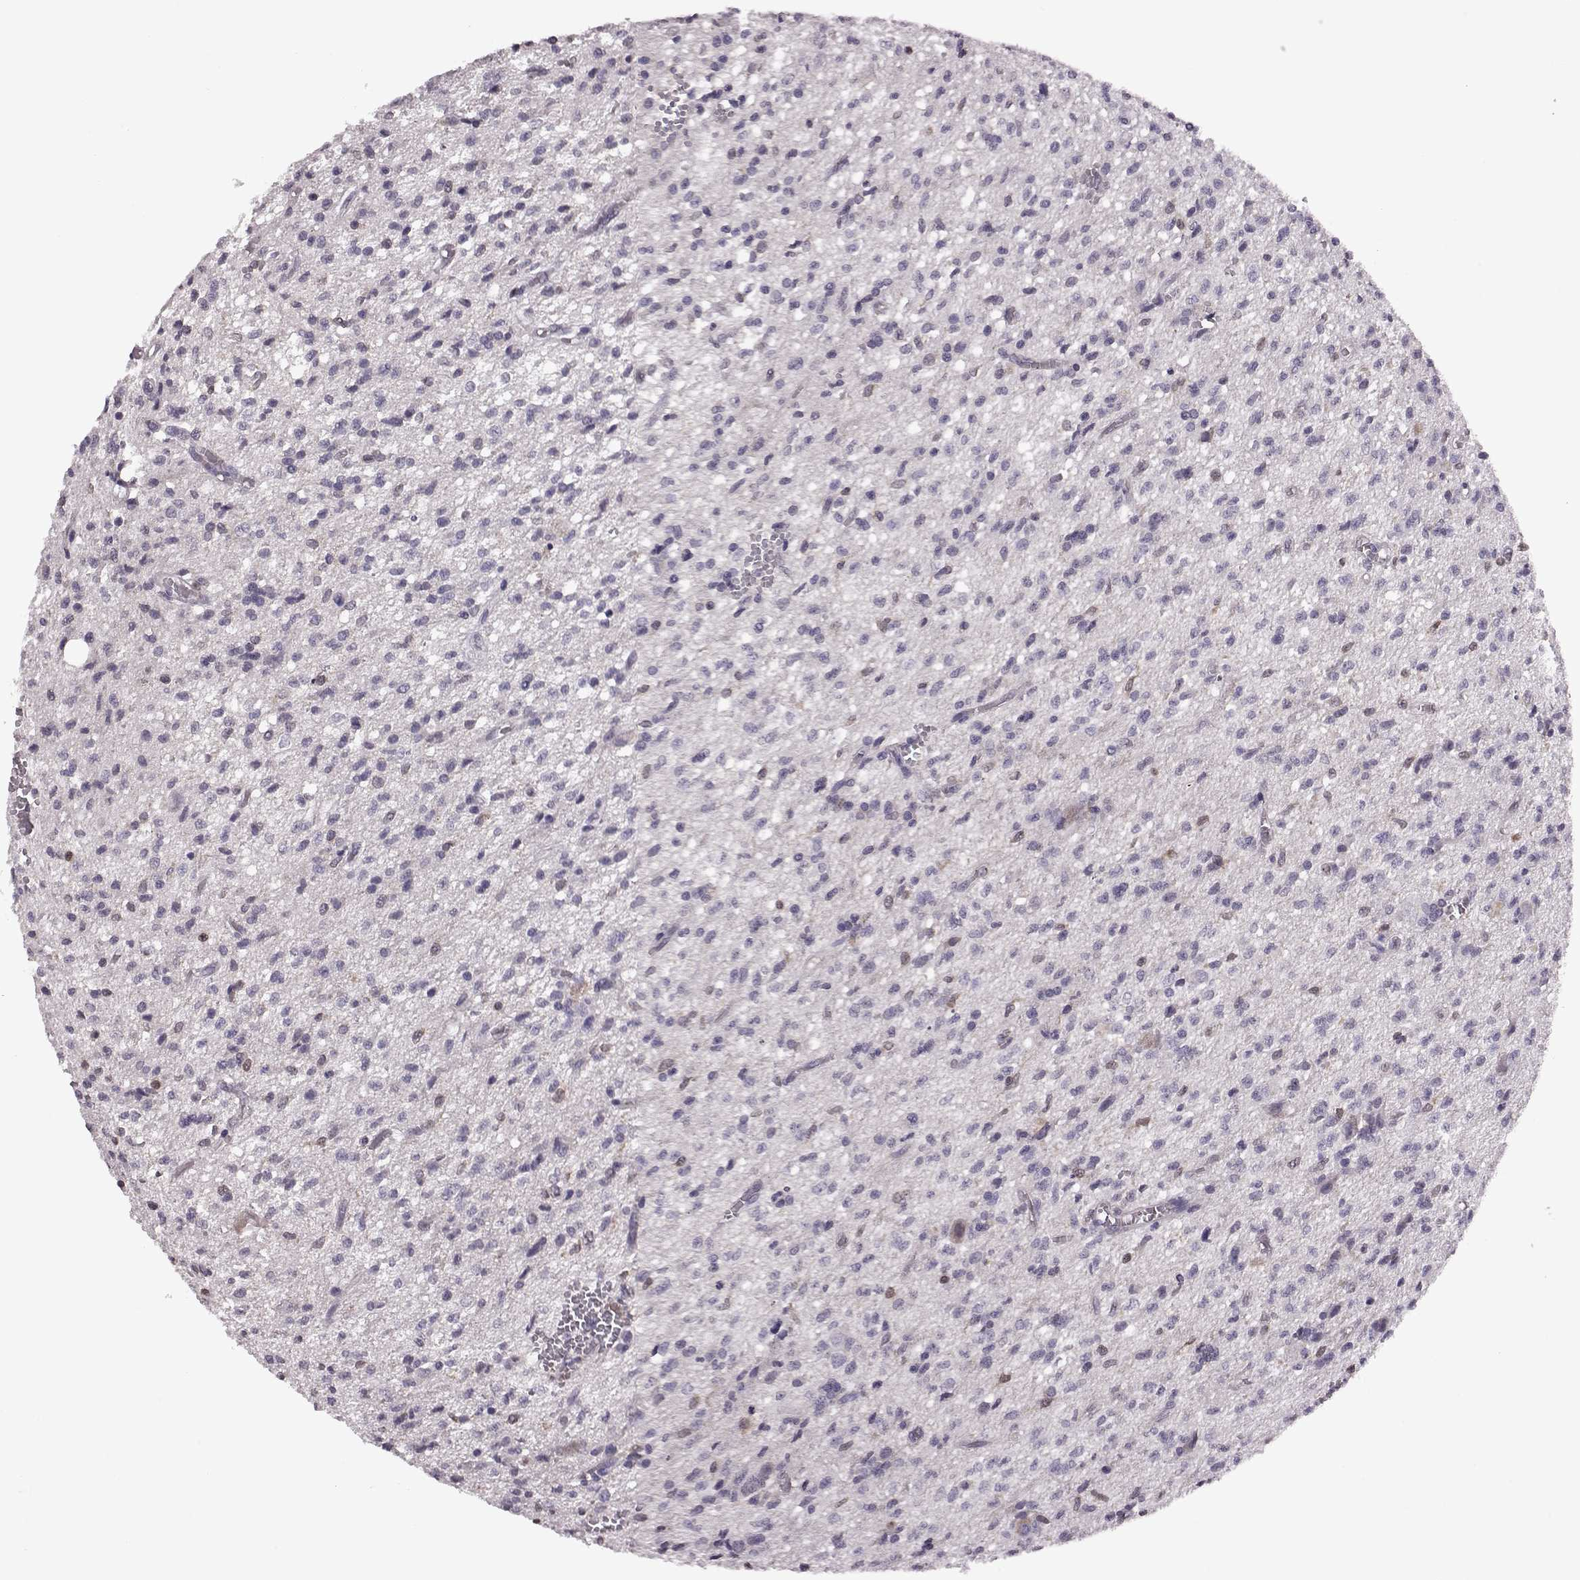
{"staining": {"intensity": "negative", "quantity": "none", "location": "none"}, "tissue": "glioma", "cell_type": "Tumor cells", "image_type": "cancer", "snomed": [{"axis": "morphology", "description": "Glioma, malignant, Low grade"}, {"axis": "topography", "description": "Brain"}], "caption": "Immunohistochemistry (IHC) of glioma shows no positivity in tumor cells.", "gene": "CDC42SE1", "patient": {"sex": "male", "age": 64}}